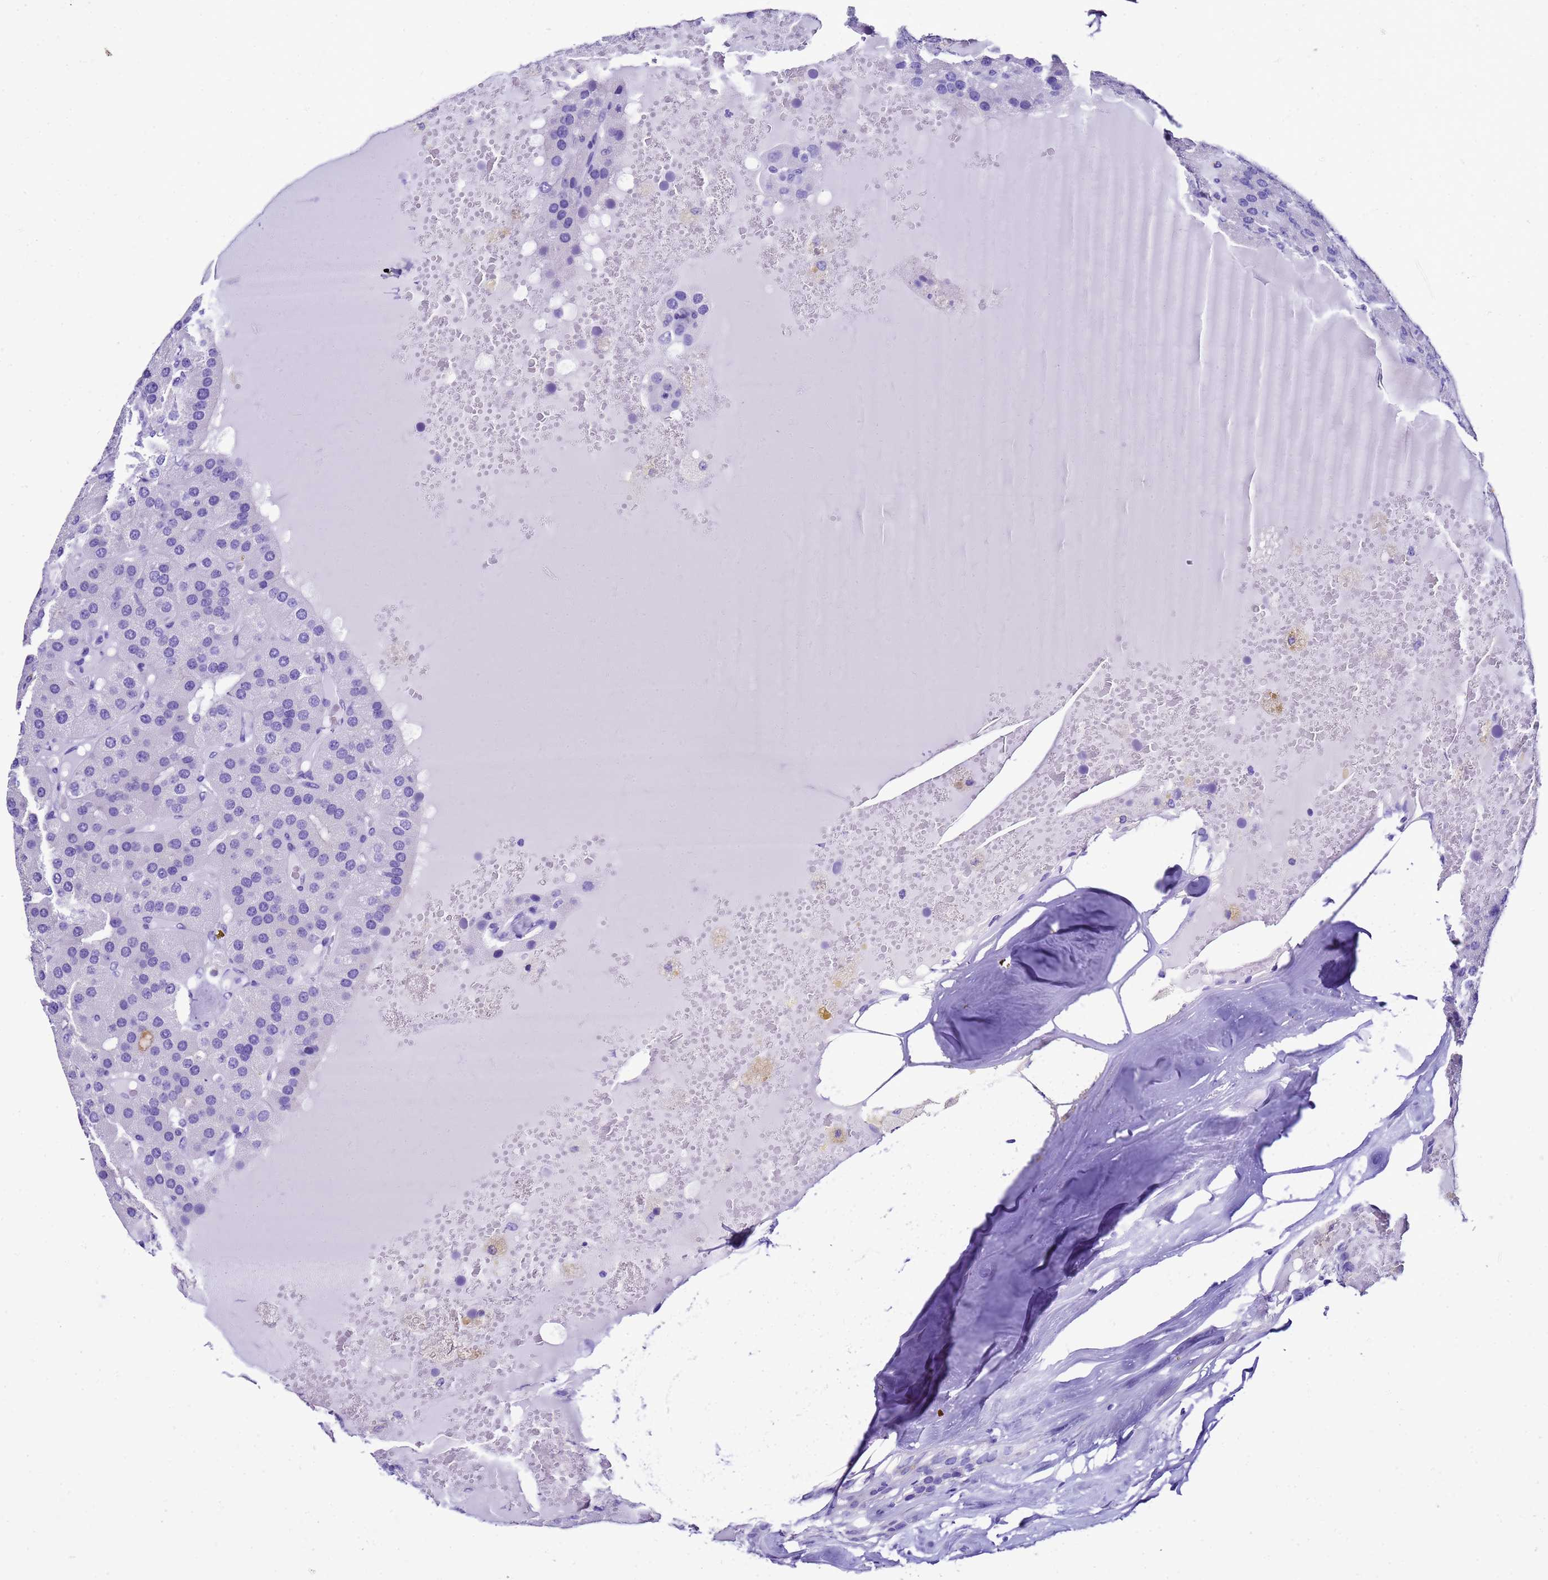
{"staining": {"intensity": "negative", "quantity": "none", "location": "none"}, "tissue": "parathyroid gland", "cell_type": "Glandular cells", "image_type": "normal", "snomed": [{"axis": "morphology", "description": "Normal tissue, NOS"}, {"axis": "morphology", "description": "Adenoma, NOS"}, {"axis": "topography", "description": "Parathyroid gland"}], "caption": "Immunohistochemical staining of unremarkable parathyroid gland exhibits no significant expression in glandular cells.", "gene": "UGT2A1", "patient": {"sex": "female", "age": 86}}